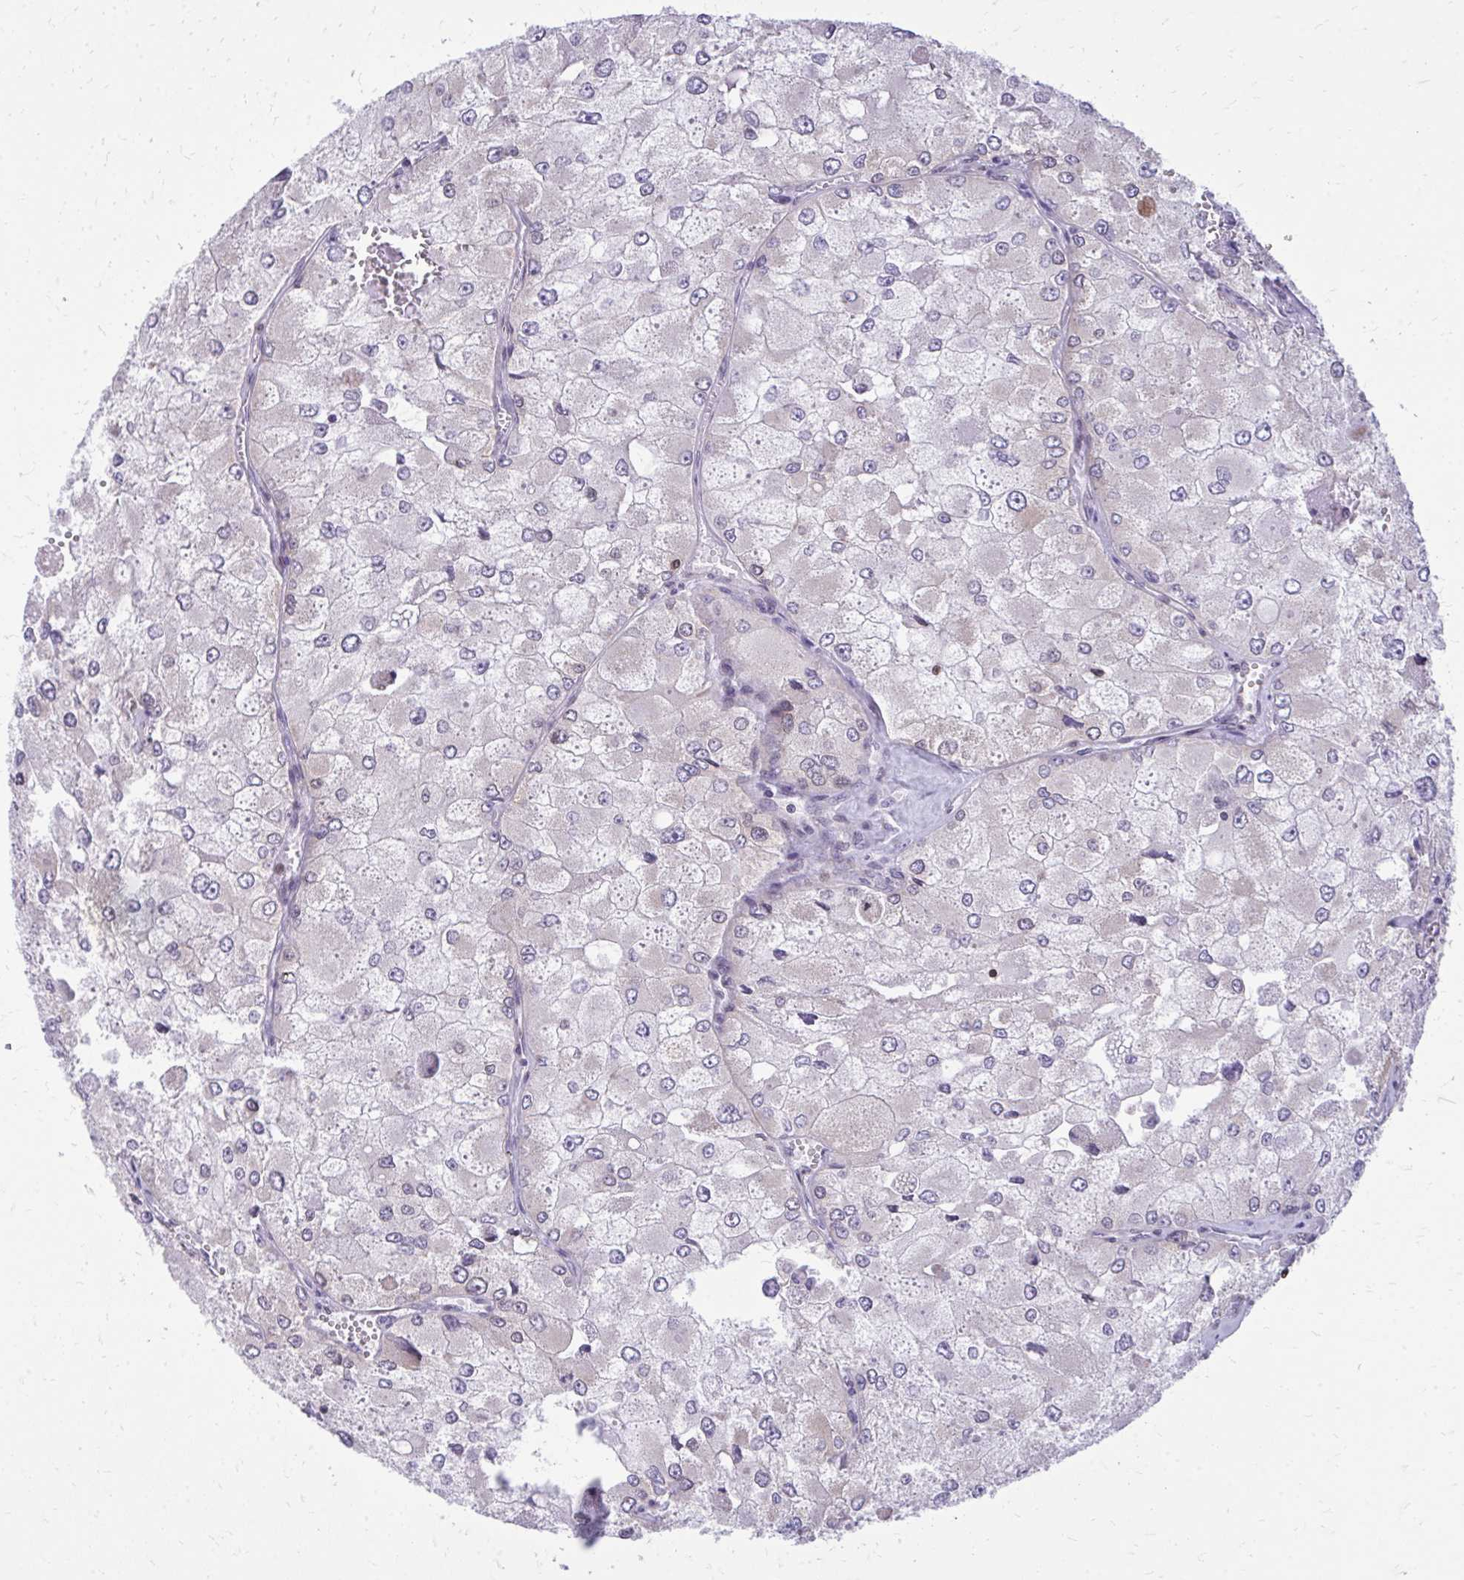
{"staining": {"intensity": "negative", "quantity": "none", "location": "none"}, "tissue": "renal cancer", "cell_type": "Tumor cells", "image_type": "cancer", "snomed": [{"axis": "morphology", "description": "Adenocarcinoma, NOS"}, {"axis": "topography", "description": "Kidney"}], "caption": "Immunohistochemistry (IHC) image of human renal adenocarcinoma stained for a protein (brown), which shows no staining in tumor cells.", "gene": "RPS6KA2", "patient": {"sex": "female", "age": 70}}